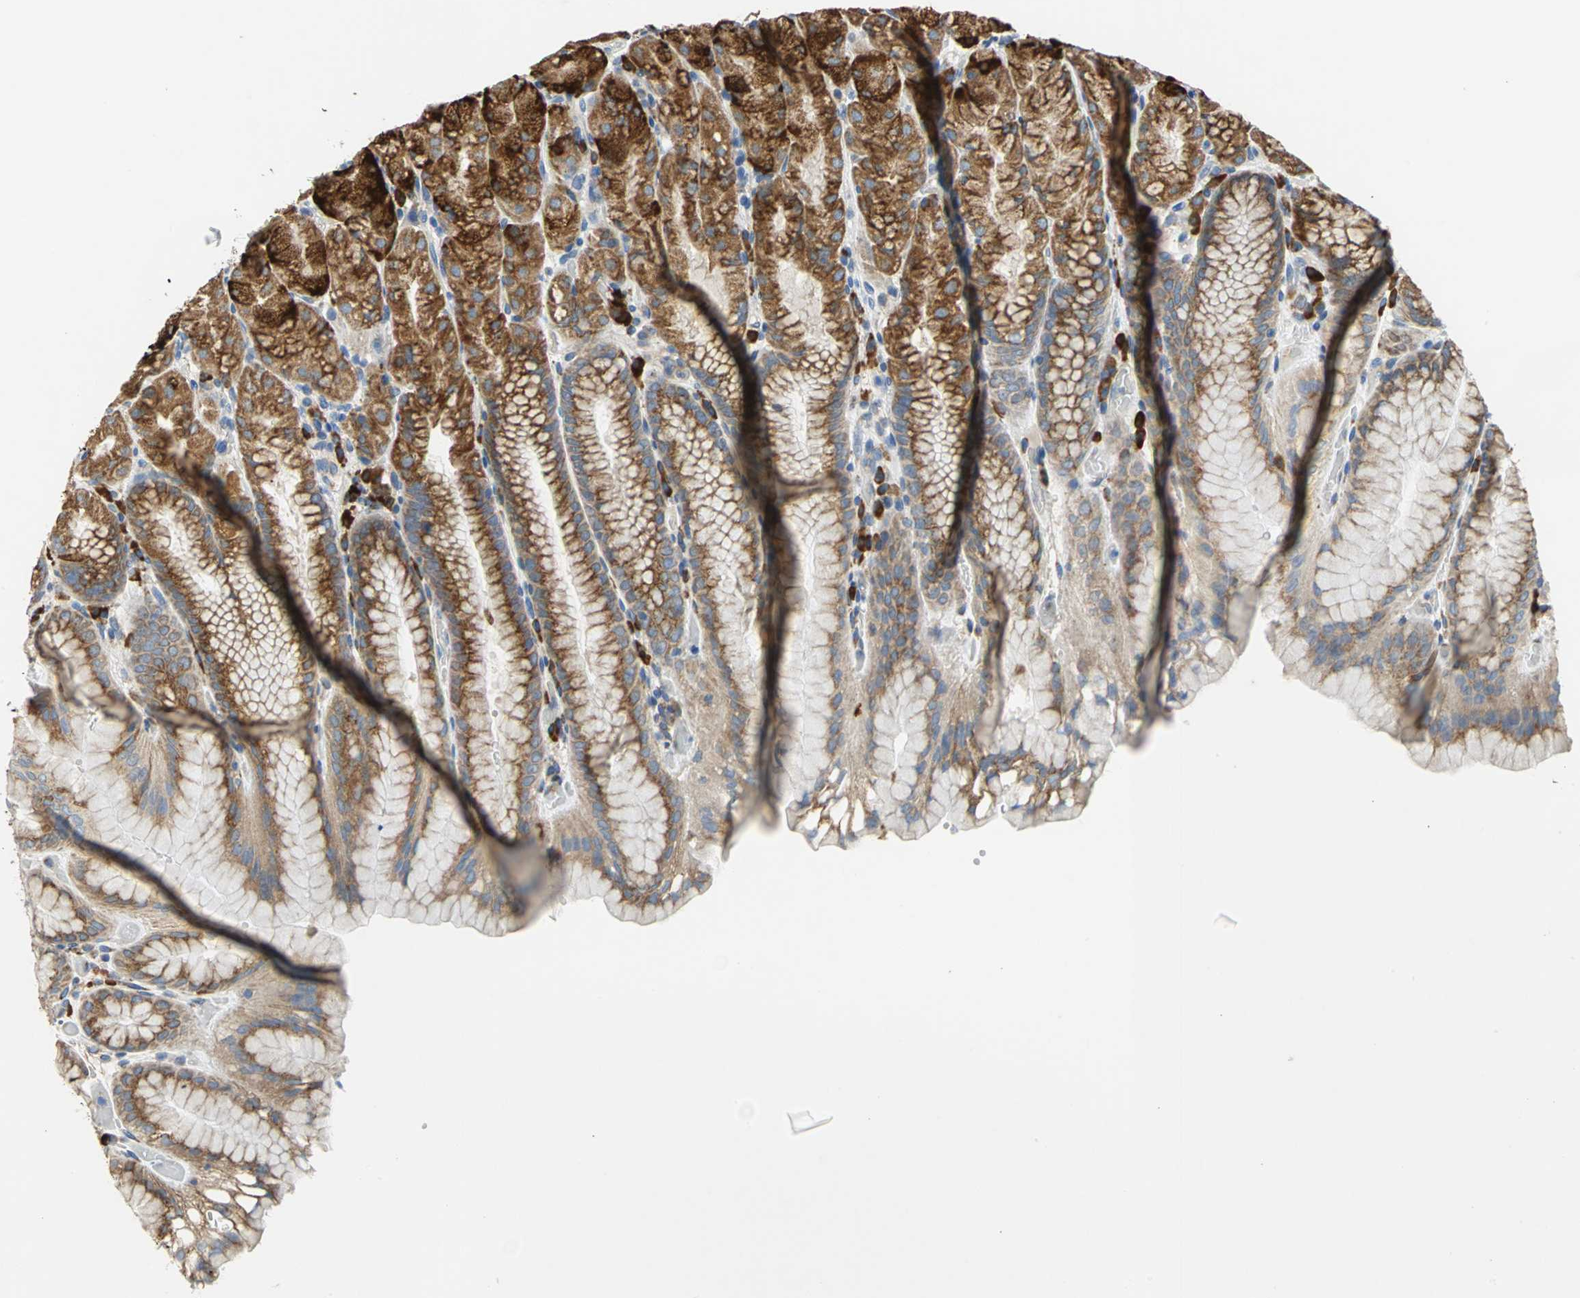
{"staining": {"intensity": "strong", "quantity": ">75%", "location": "cytoplasmic/membranous"}, "tissue": "stomach", "cell_type": "Glandular cells", "image_type": "normal", "snomed": [{"axis": "morphology", "description": "Normal tissue, NOS"}, {"axis": "topography", "description": "Stomach, upper"}, {"axis": "topography", "description": "Stomach"}], "caption": "Brown immunohistochemical staining in normal human stomach shows strong cytoplasmic/membranous expression in approximately >75% of glandular cells.", "gene": "TULP4", "patient": {"sex": "male", "age": 76}}